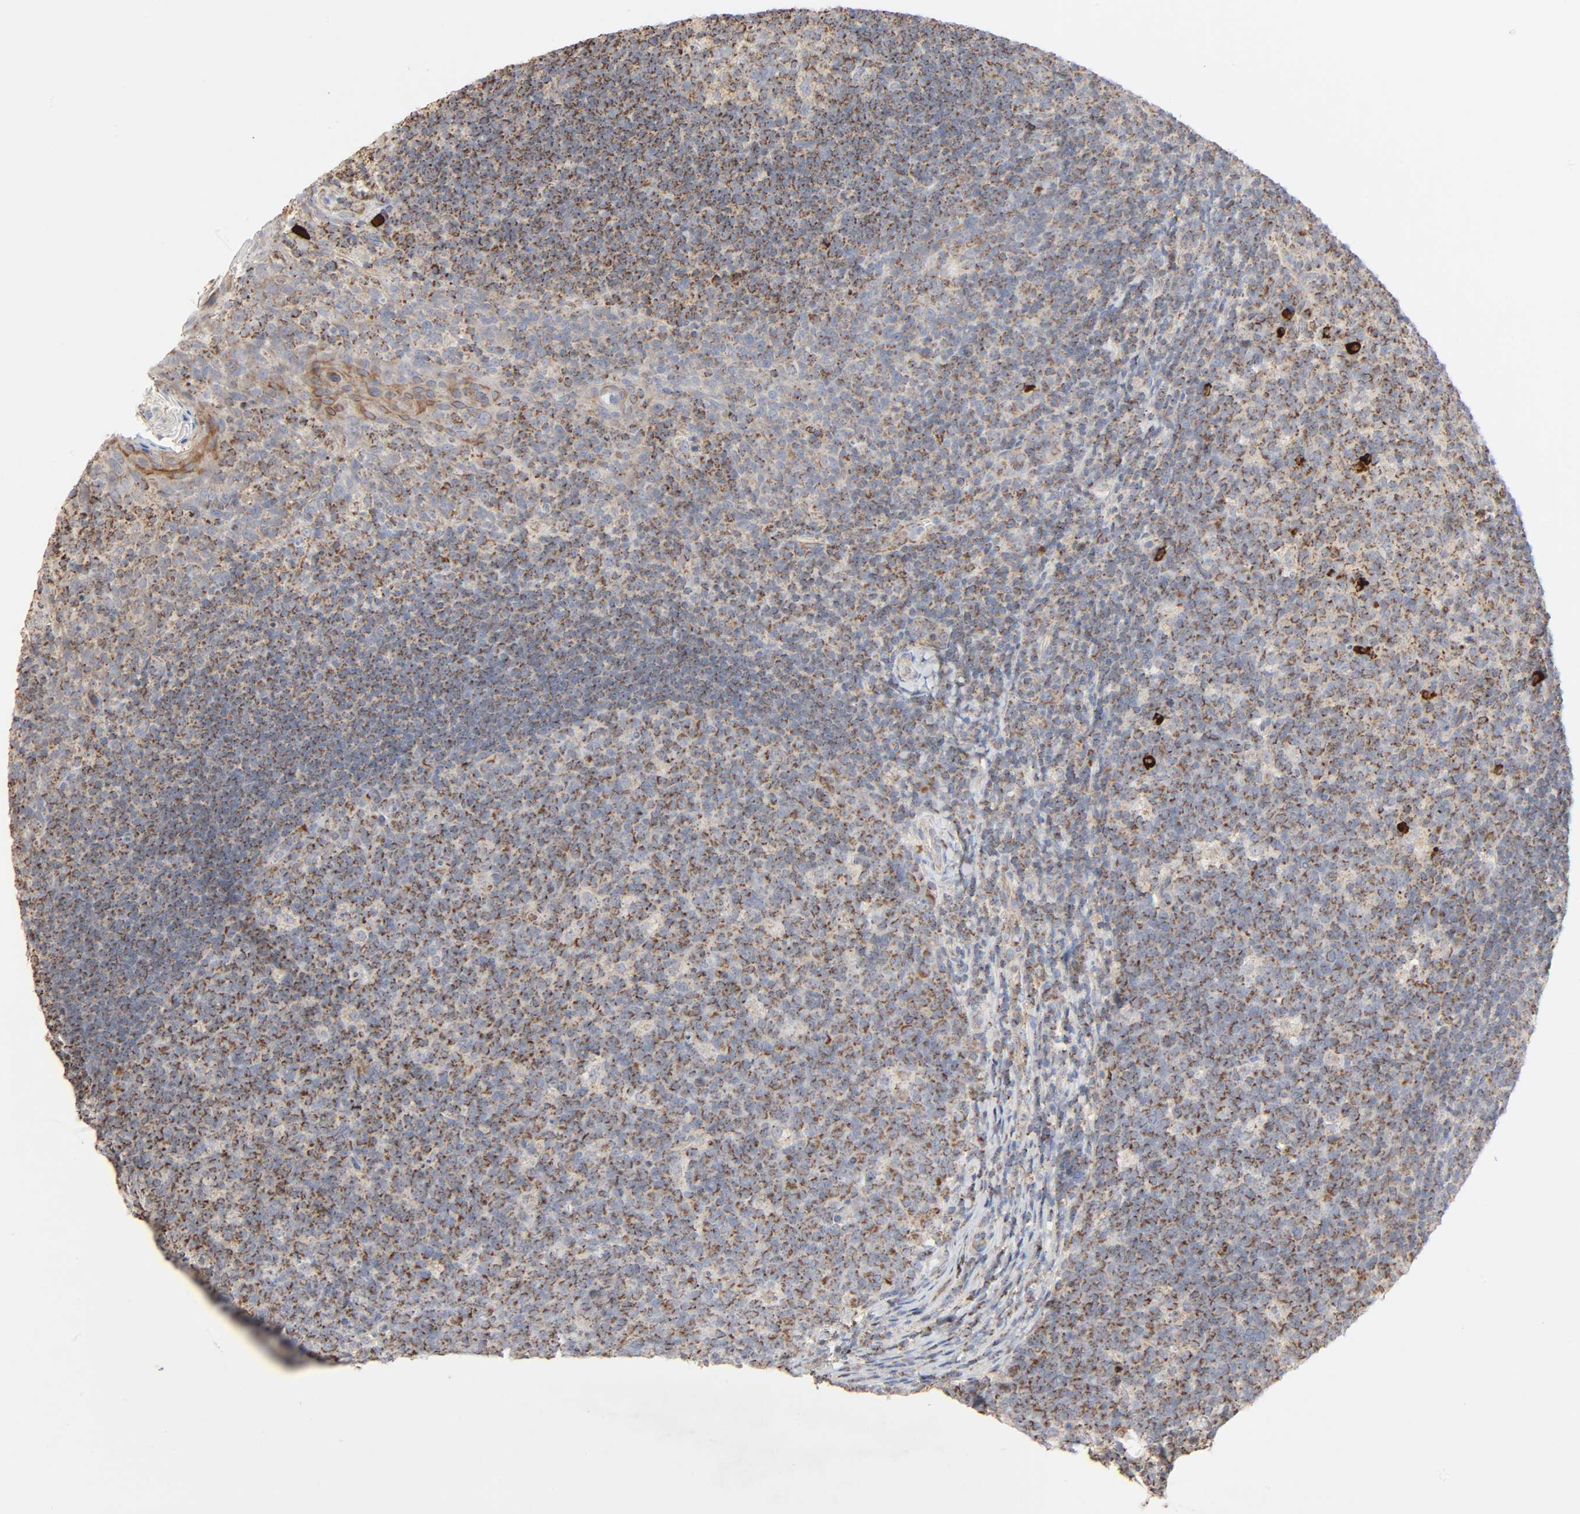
{"staining": {"intensity": "moderate", "quantity": ">75%", "location": "cytoplasmic/membranous"}, "tissue": "tonsil", "cell_type": "Germinal center cells", "image_type": "normal", "snomed": [{"axis": "morphology", "description": "Normal tissue, NOS"}, {"axis": "topography", "description": "Tonsil"}], "caption": "Immunohistochemistry of normal human tonsil displays medium levels of moderate cytoplasmic/membranous positivity in approximately >75% of germinal center cells. The protein of interest is shown in brown color, while the nuclei are stained blue.", "gene": "SYT16", "patient": {"sex": "male", "age": 17}}